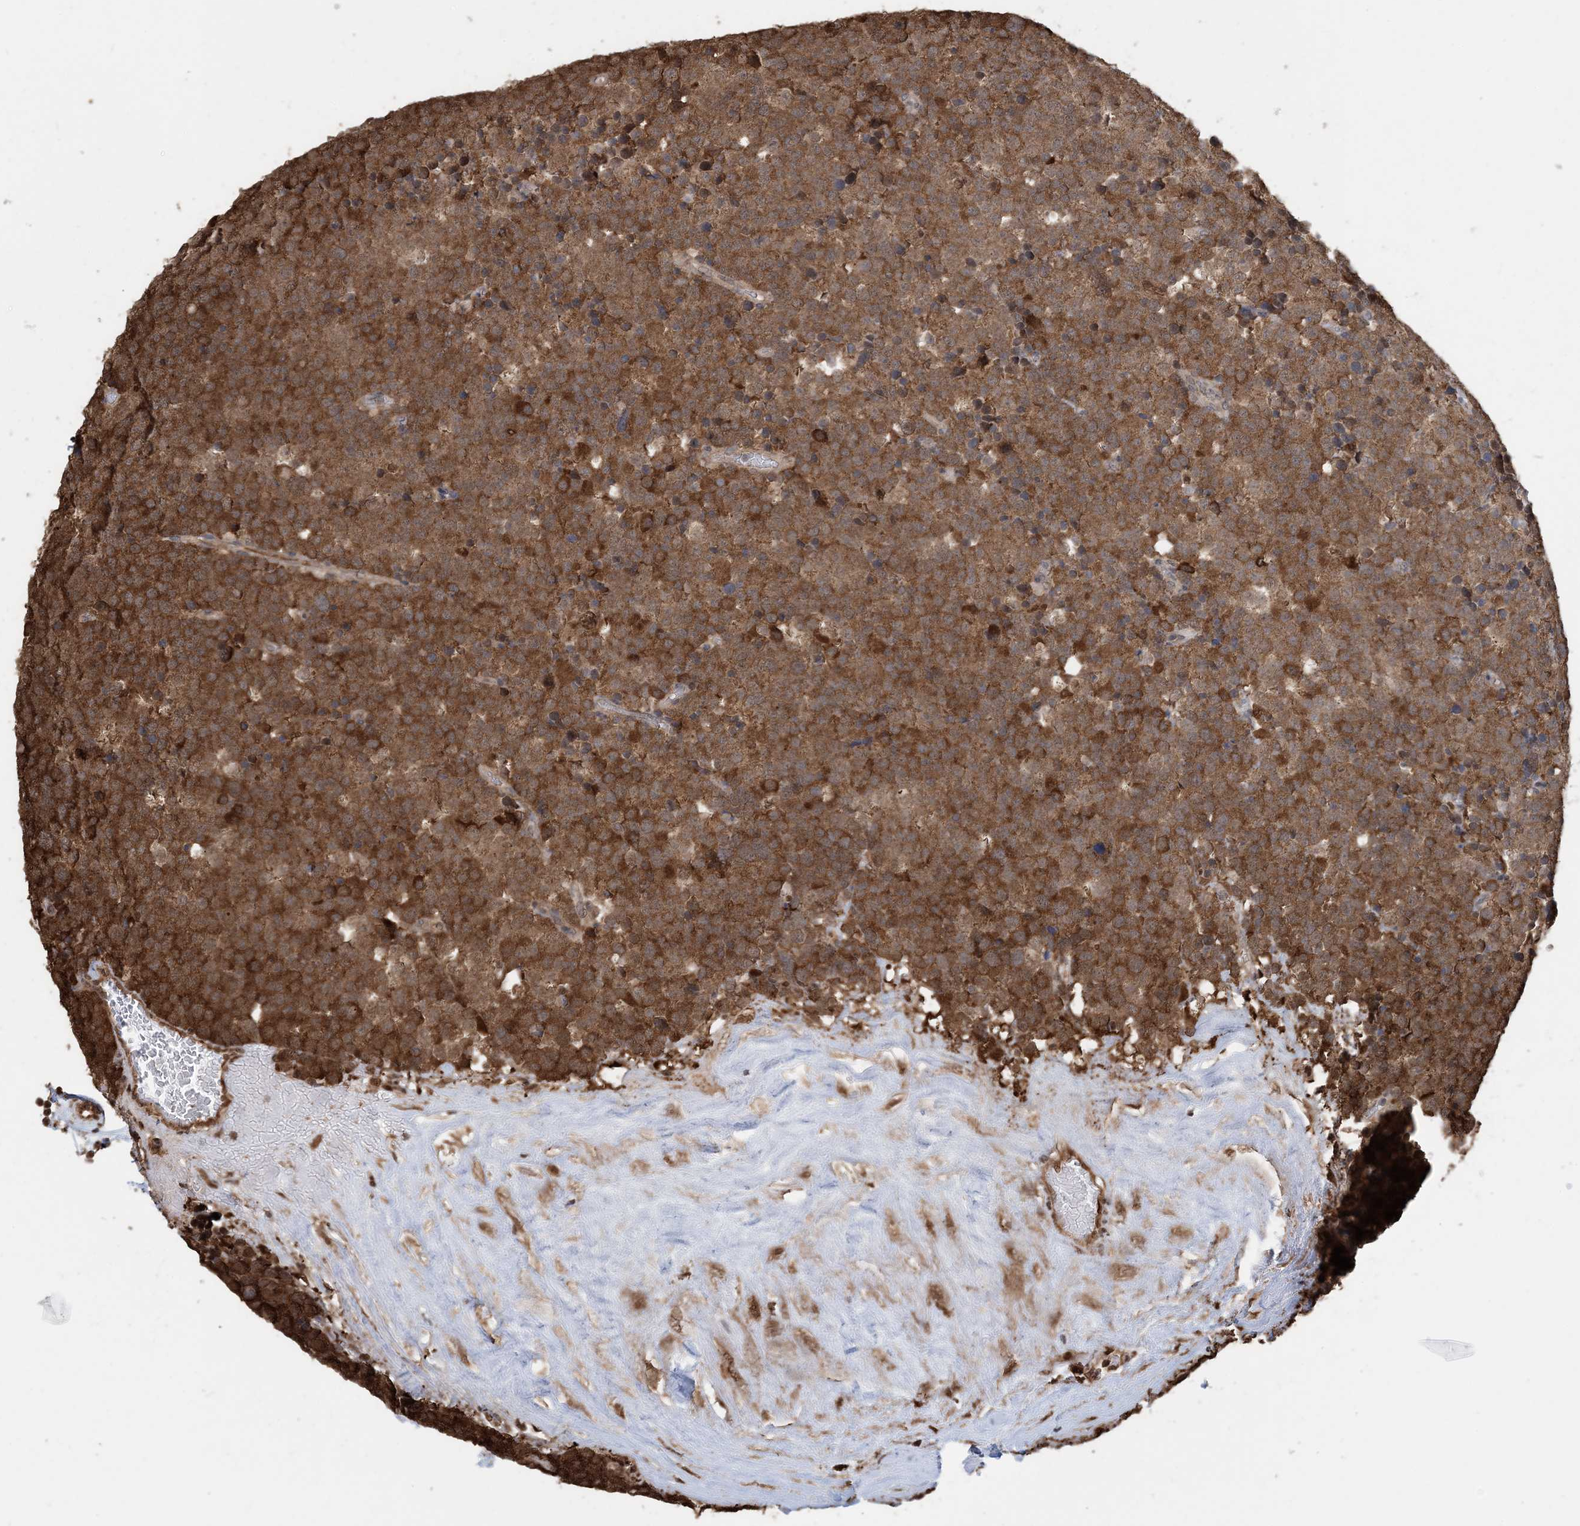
{"staining": {"intensity": "strong", "quantity": ">75%", "location": "cytoplasmic/membranous"}, "tissue": "testis cancer", "cell_type": "Tumor cells", "image_type": "cancer", "snomed": [{"axis": "morphology", "description": "Seminoma, NOS"}, {"axis": "topography", "description": "Testis"}], "caption": "Testis cancer (seminoma) stained with a brown dye displays strong cytoplasmic/membranous positive expression in about >75% of tumor cells.", "gene": "HSPA1A", "patient": {"sex": "male", "age": 71}}